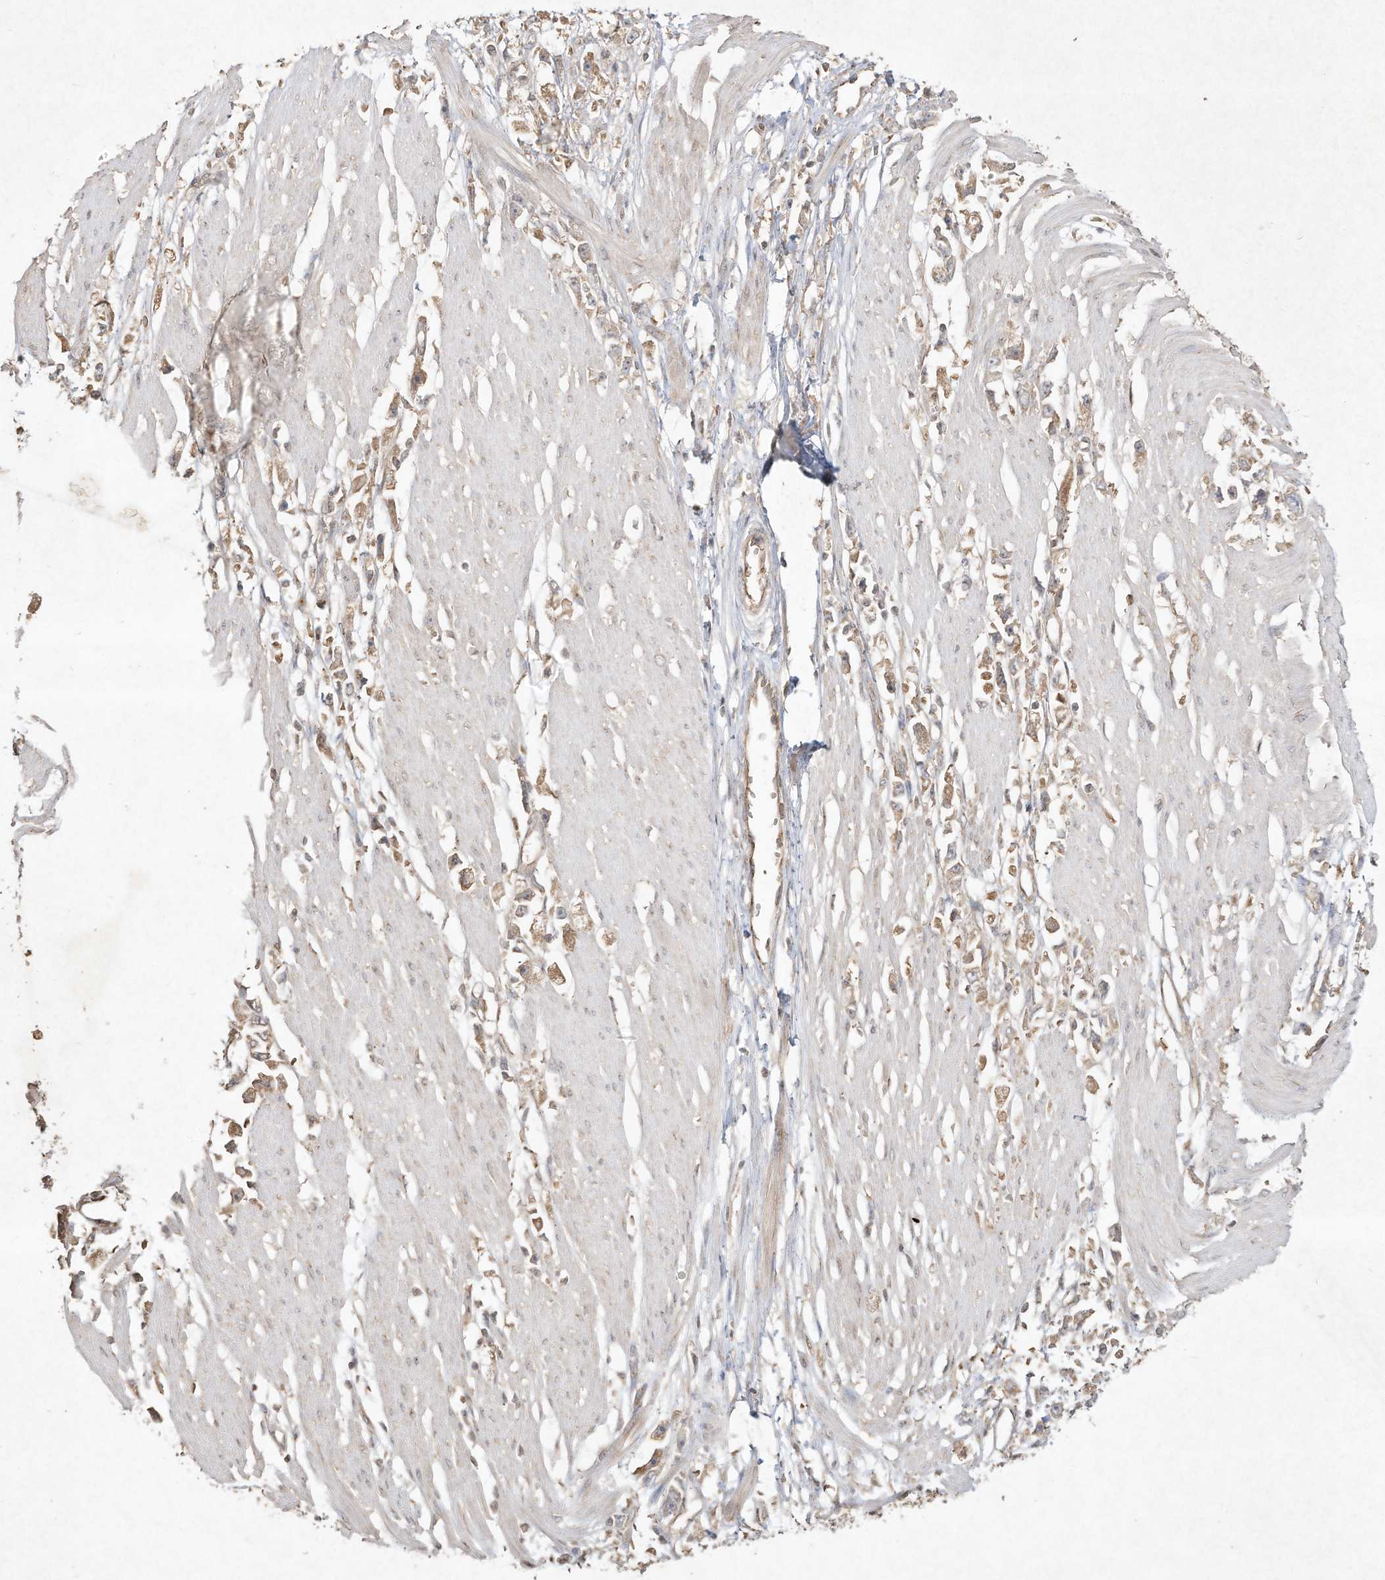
{"staining": {"intensity": "weak", "quantity": ">75%", "location": "cytoplasmic/membranous"}, "tissue": "stomach cancer", "cell_type": "Tumor cells", "image_type": "cancer", "snomed": [{"axis": "morphology", "description": "Adenocarcinoma, NOS"}, {"axis": "topography", "description": "Stomach"}], "caption": "Weak cytoplasmic/membranous positivity for a protein is identified in about >75% of tumor cells of stomach cancer (adenocarcinoma) using immunohistochemistry.", "gene": "DYNC1I2", "patient": {"sex": "female", "age": 59}}